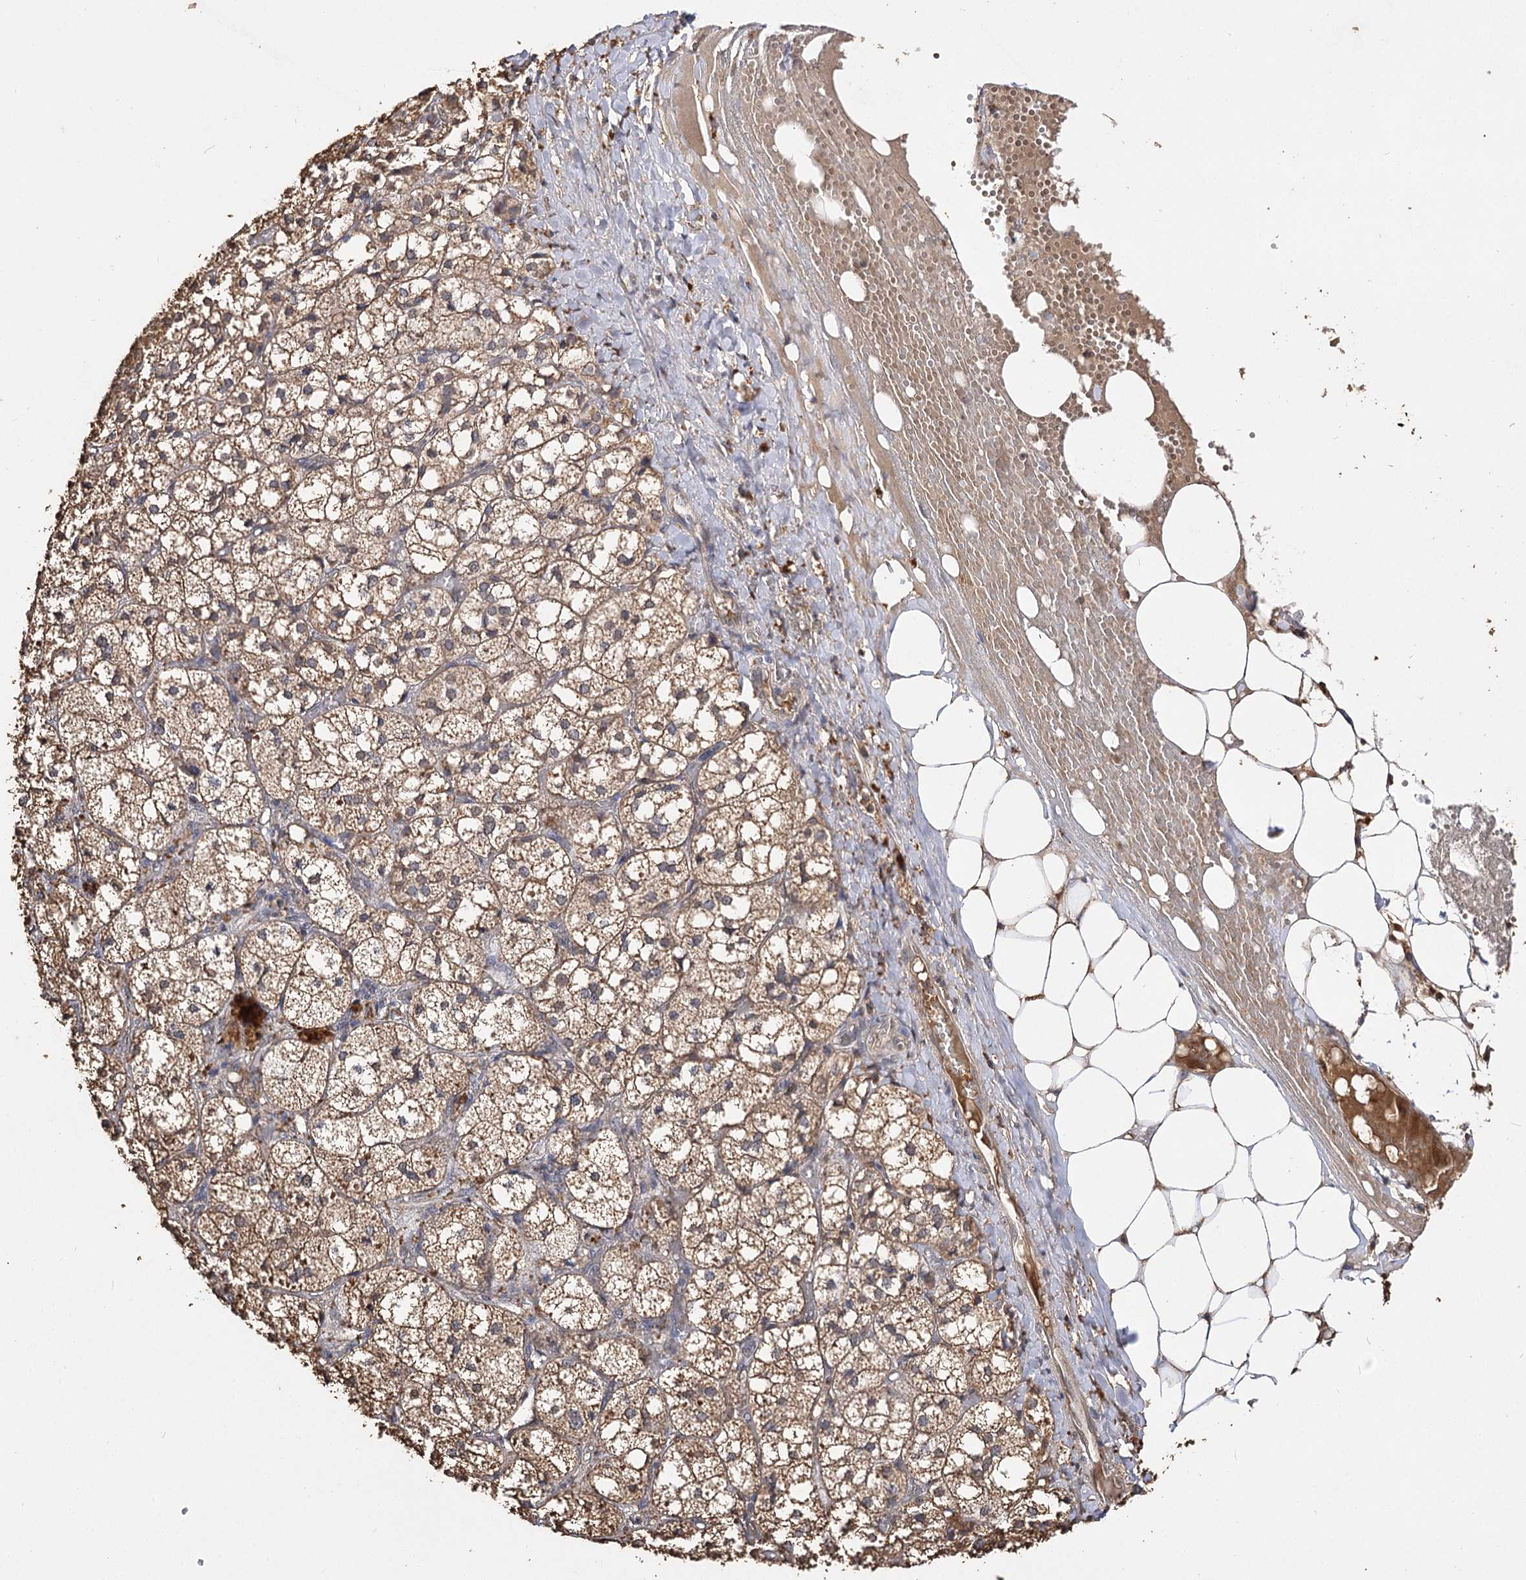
{"staining": {"intensity": "moderate", "quantity": ">75%", "location": "cytoplasmic/membranous"}, "tissue": "adrenal gland", "cell_type": "Glandular cells", "image_type": "normal", "snomed": [{"axis": "morphology", "description": "Normal tissue, NOS"}, {"axis": "topography", "description": "Adrenal gland"}], "caption": "IHC (DAB (3,3'-diaminobenzidine)) staining of normal human adrenal gland shows moderate cytoplasmic/membranous protein expression in approximately >75% of glandular cells.", "gene": "ARL13A", "patient": {"sex": "female", "age": 61}}